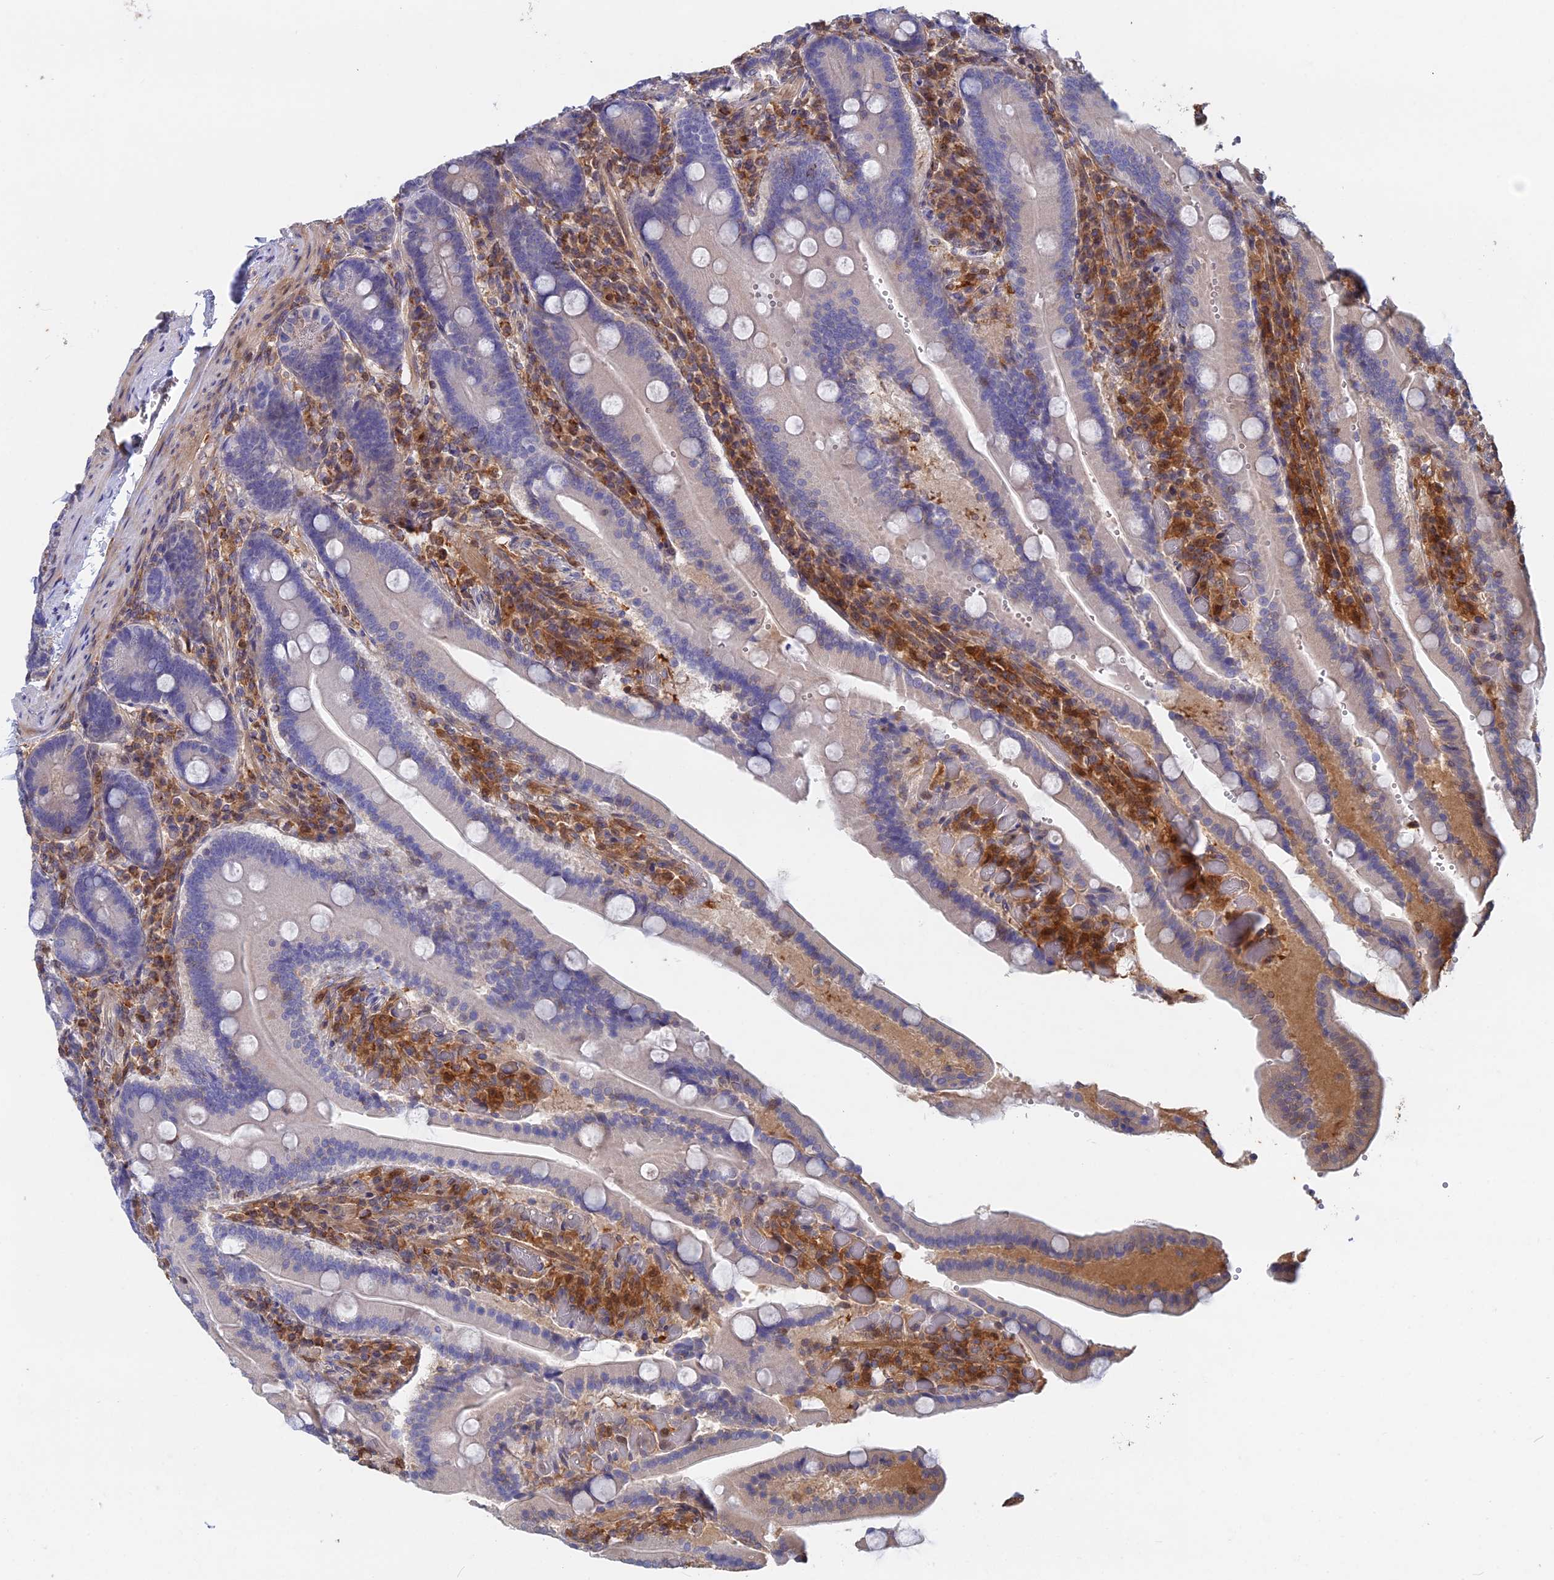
{"staining": {"intensity": "negative", "quantity": "none", "location": "none"}, "tissue": "duodenum", "cell_type": "Glandular cells", "image_type": "normal", "snomed": [{"axis": "morphology", "description": "Normal tissue, NOS"}, {"axis": "topography", "description": "Duodenum"}], "caption": "This is a image of IHC staining of normal duodenum, which shows no positivity in glandular cells. (Brightfield microscopy of DAB (3,3'-diaminobenzidine) immunohistochemistry (IHC) at high magnification).", "gene": "BLVRA", "patient": {"sex": "female", "age": 62}}